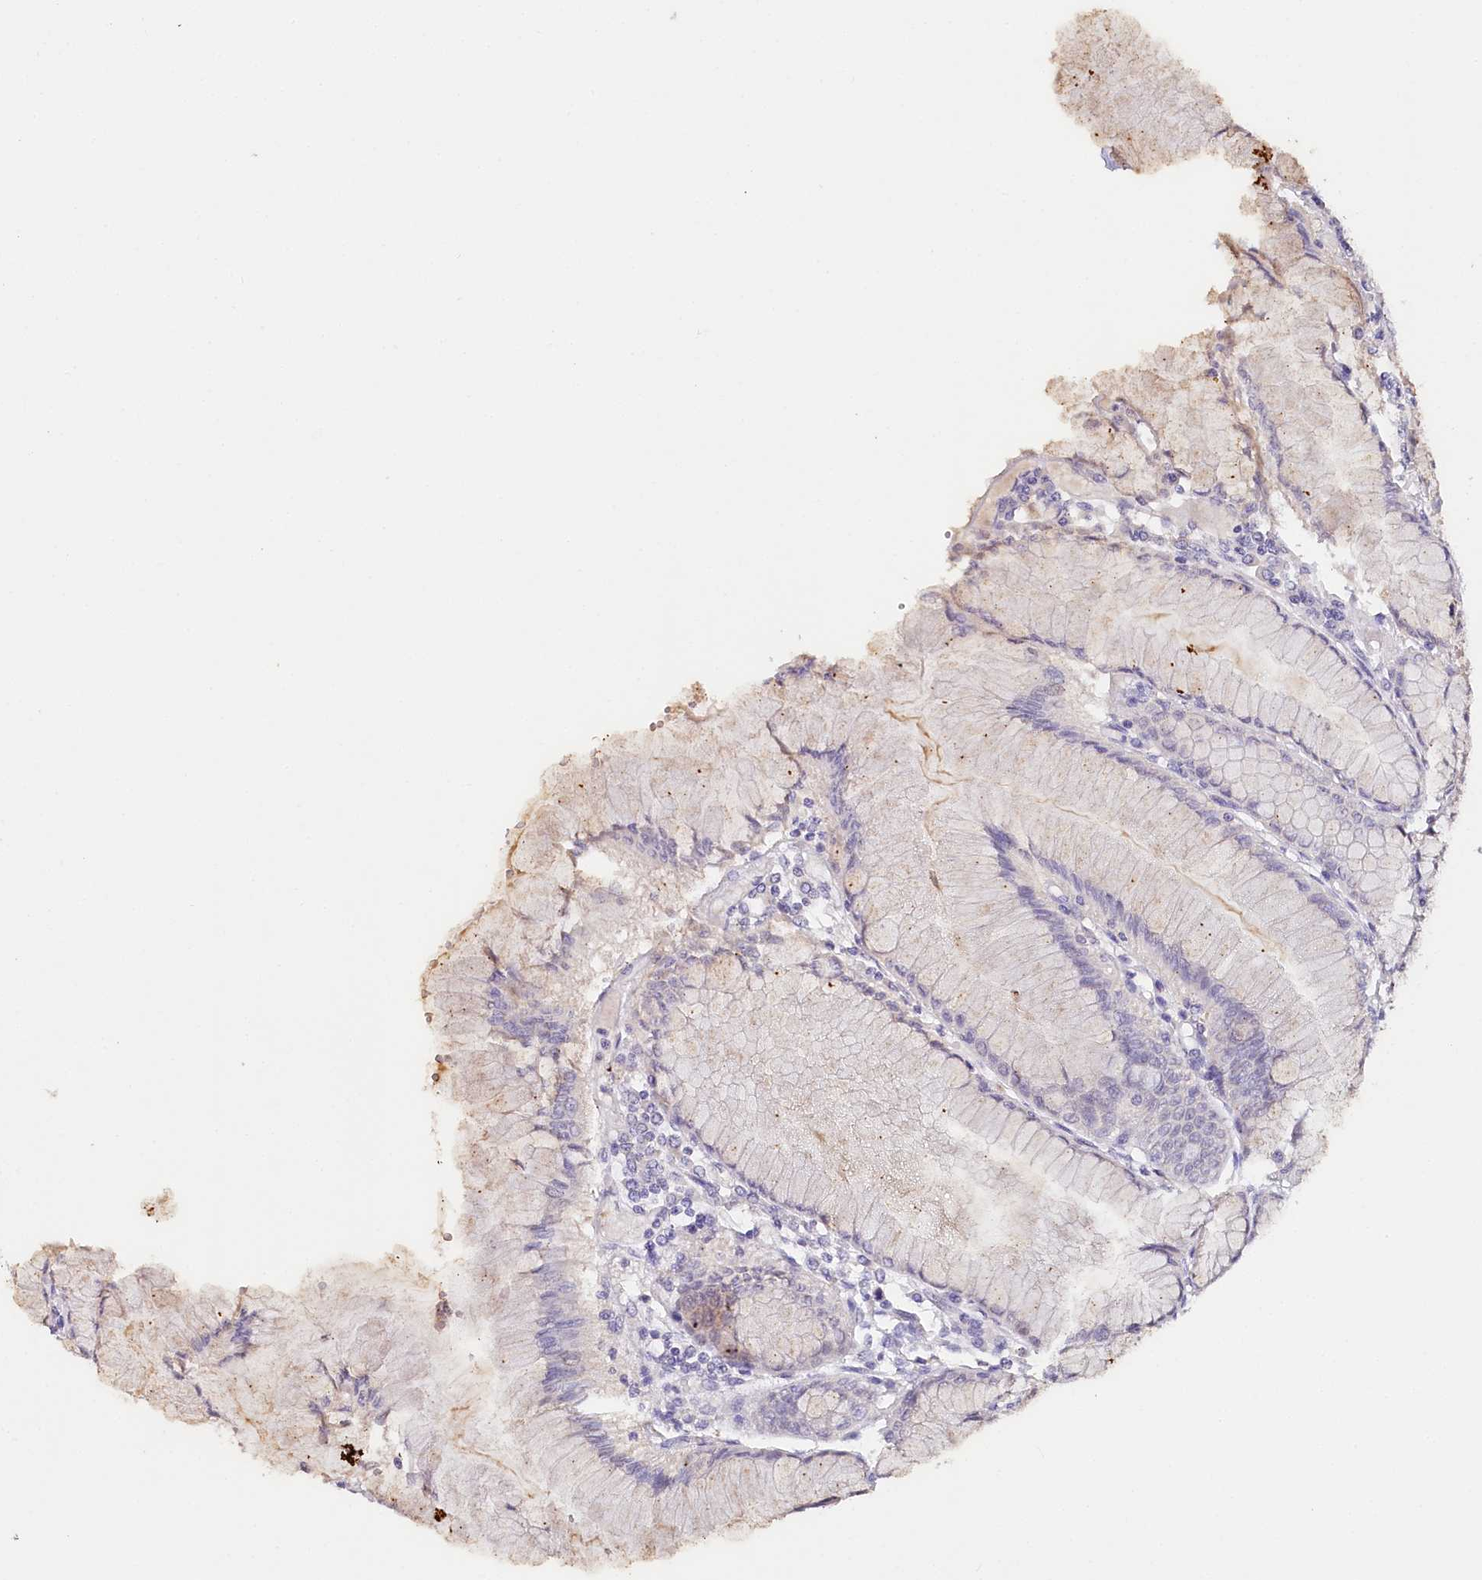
{"staining": {"intensity": "weak", "quantity": "<25%", "location": "cytoplasmic/membranous"}, "tissue": "stomach", "cell_type": "Glandular cells", "image_type": "normal", "snomed": [{"axis": "morphology", "description": "Normal tissue, NOS"}, {"axis": "topography", "description": "Stomach"}], "caption": "Histopathology image shows no protein staining in glandular cells of normal stomach. The staining was performed using DAB to visualize the protein expression in brown, while the nuclei were stained in blue with hematoxylin (Magnification: 20x).", "gene": "TP53", "patient": {"sex": "female", "age": 57}}